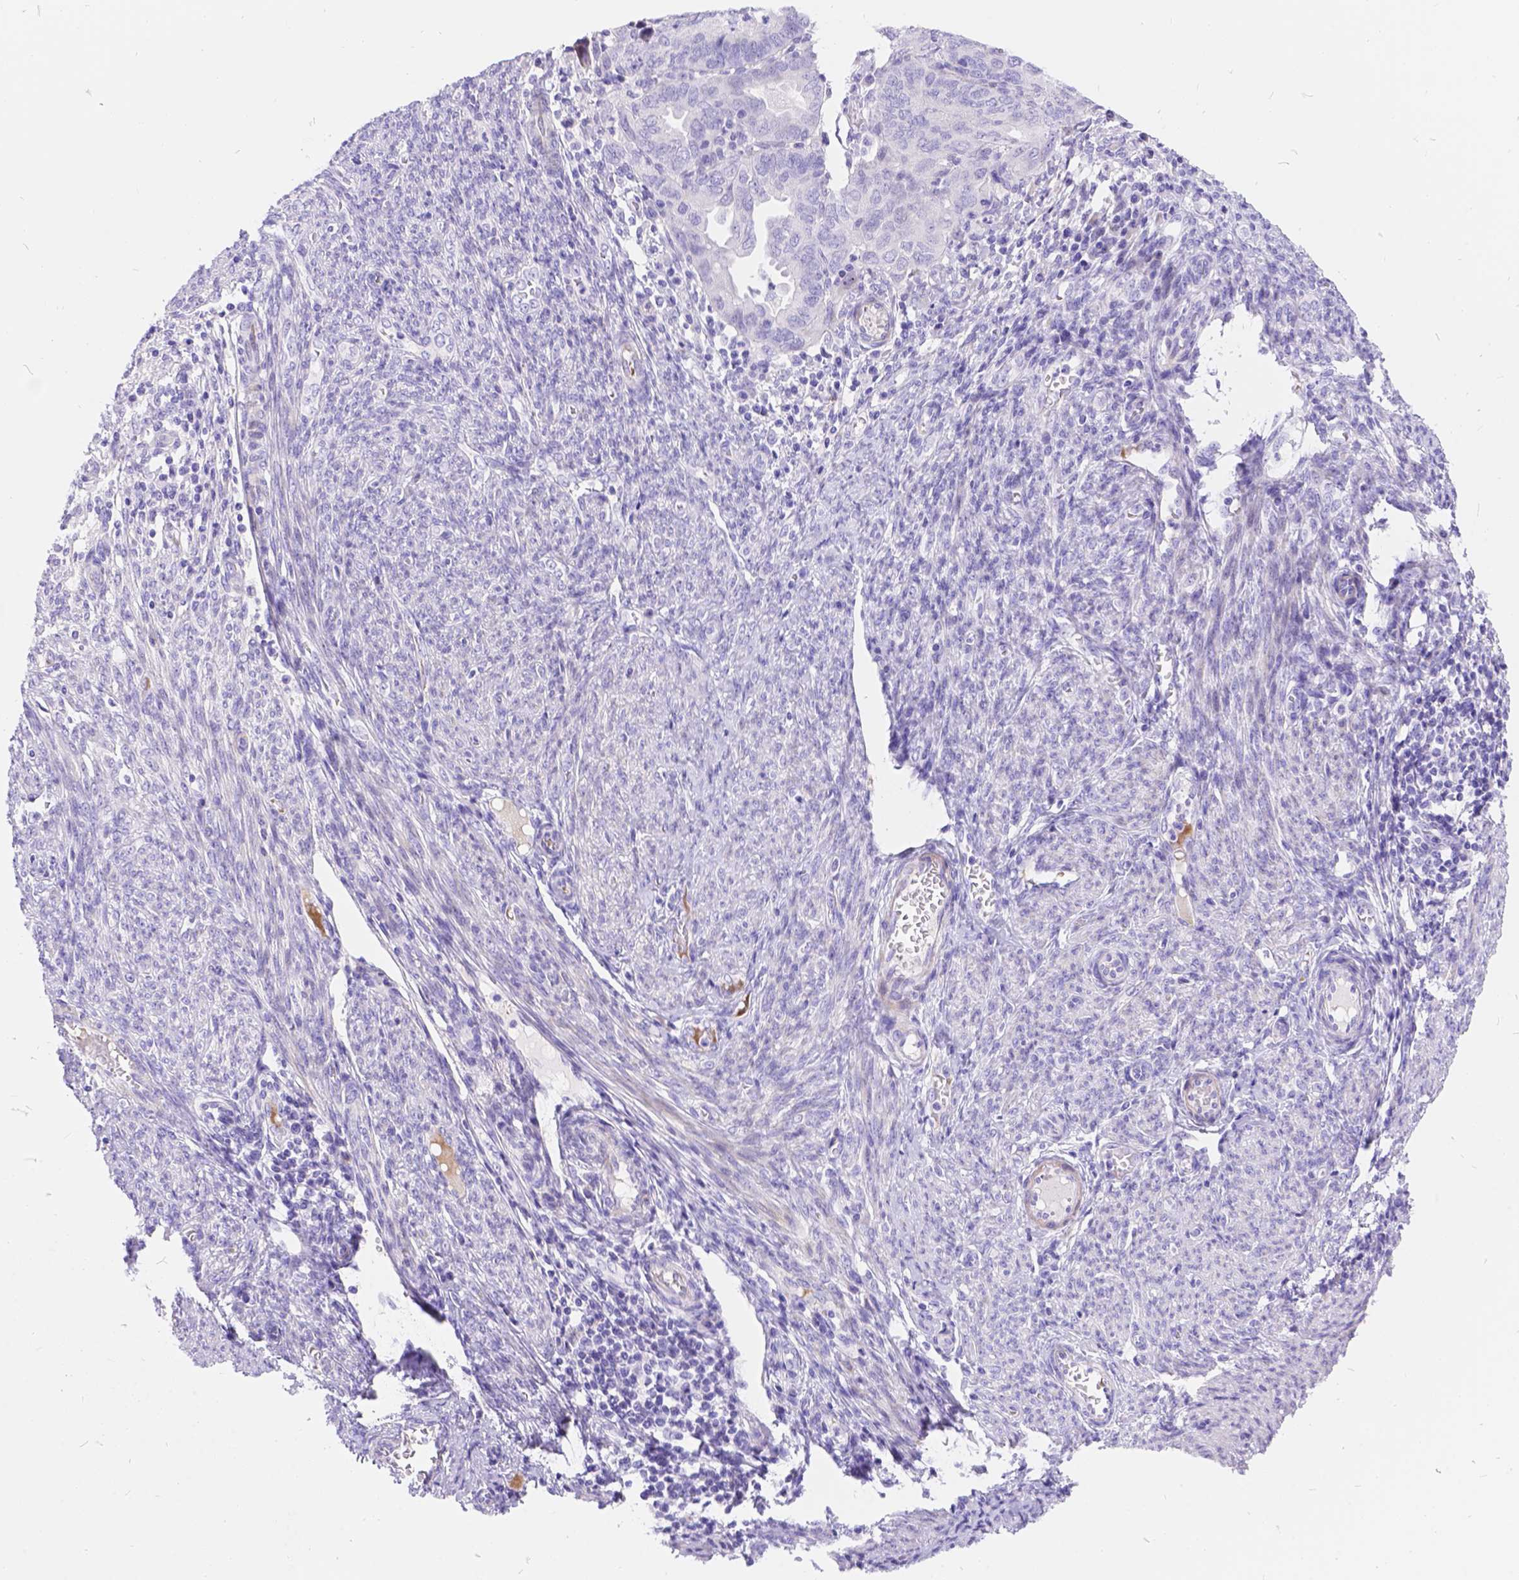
{"staining": {"intensity": "negative", "quantity": "none", "location": "none"}, "tissue": "endometrial cancer", "cell_type": "Tumor cells", "image_type": "cancer", "snomed": [{"axis": "morphology", "description": "Adenocarcinoma, NOS"}, {"axis": "topography", "description": "Endometrium"}], "caption": "DAB immunohistochemical staining of adenocarcinoma (endometrial) demonstrates no significant staining in tumor cells.", "gene": "KLHL10", "patient": {"sex": "female", "age": 79}}